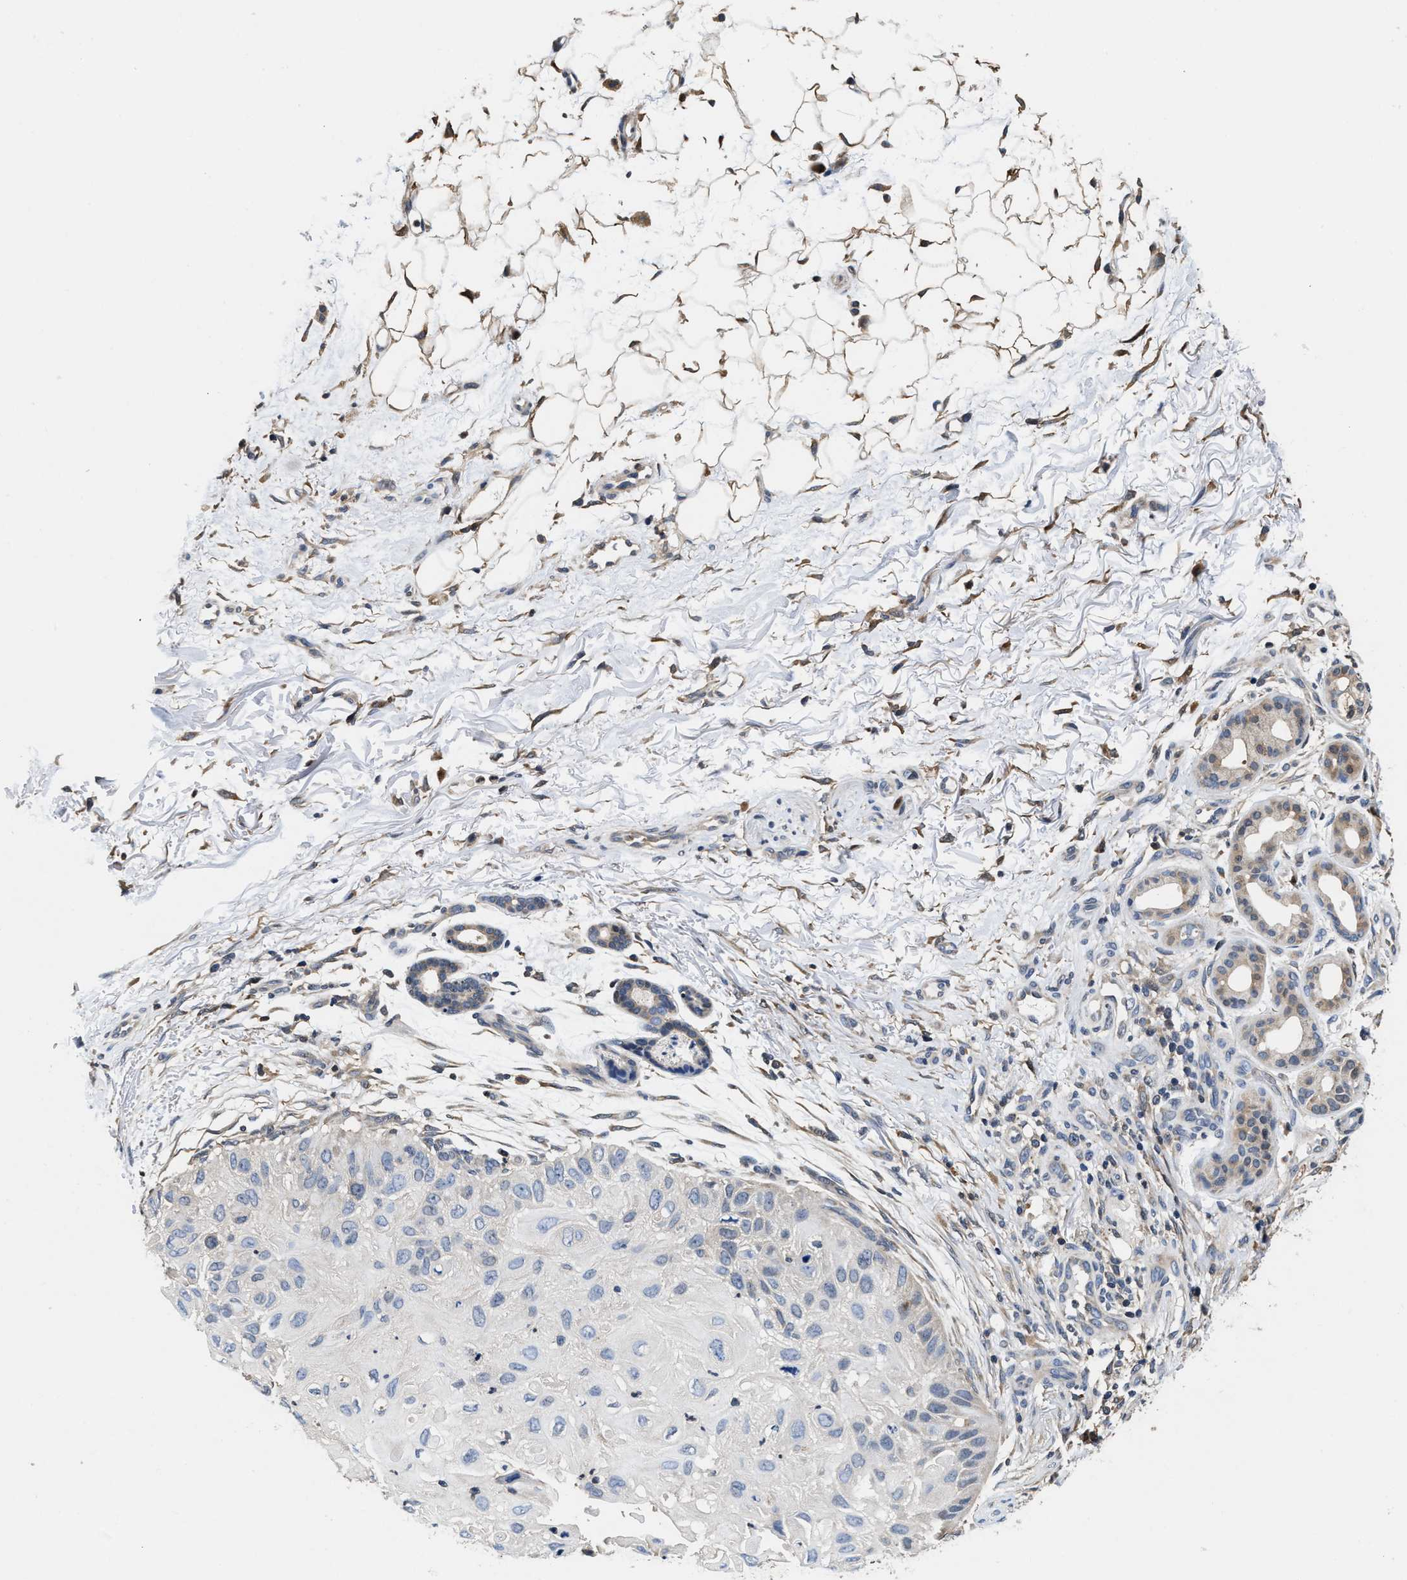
{"staining": {"intensity": "weak", "quantity": "<25%", "location": "cytoplasmic/membranous"}, "tissue": "skin cancer", "cell_type": "Tumor cells", "image_type": "cancer", "snomed": [{"axis": "morphology", "description": "Squamous cell carcinoma, NOS"}, {"axis": "topography", "description": "Skin"}], "caption": "There is no significant expression in tumor cells of skin cancer (squamous cell carcinoma).", "gene": "PHPT1", "patient": {"sex": "female", "age": 77}}